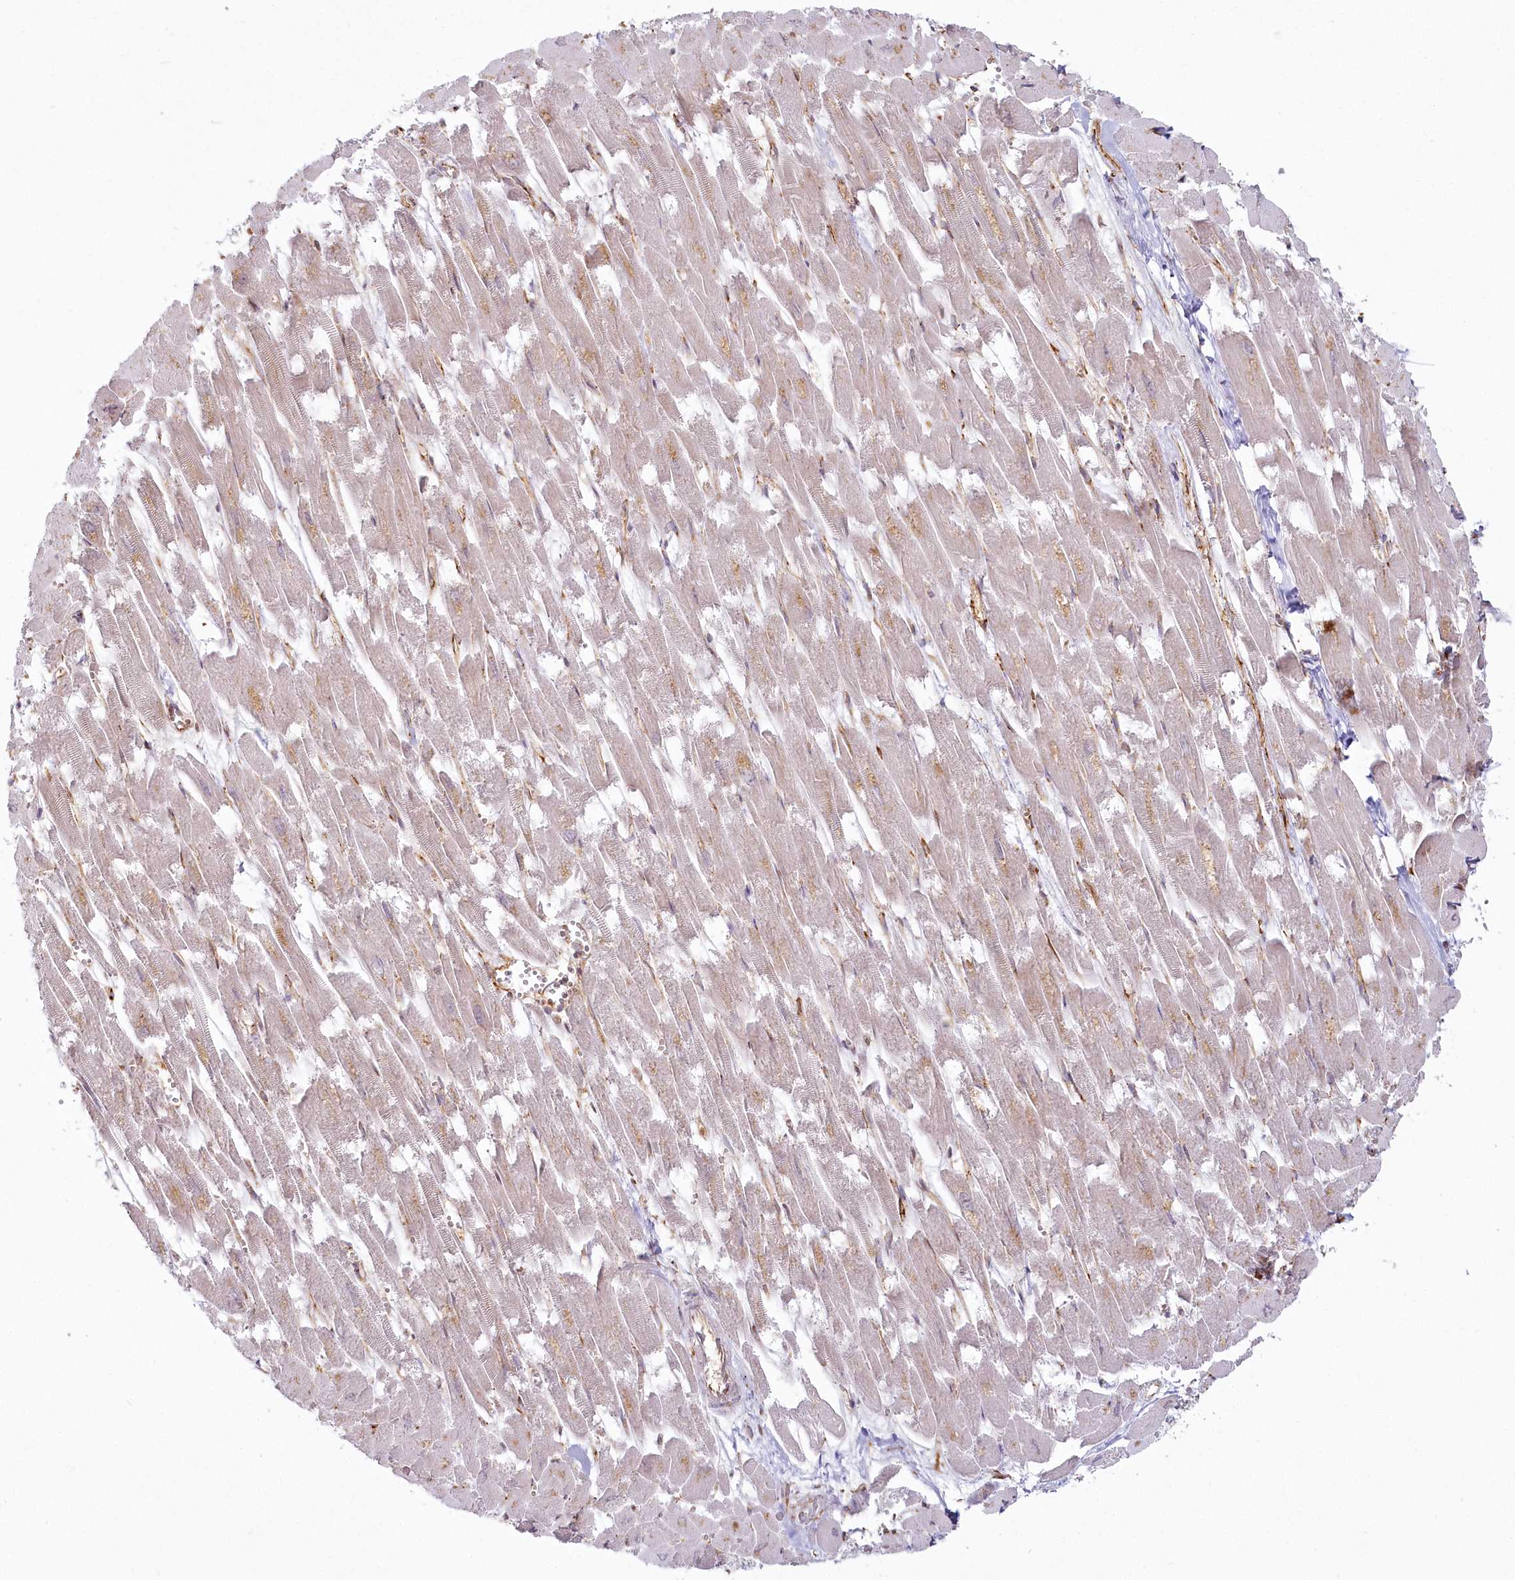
{"staining": {"intensity": "moderate", "quantity": "<25%", "location": "cytoplasmic/membranous"}, "tissue": "heart muscle", "cell_type": "Cardiomyocytes", "image_type": "normal", "snomed": [{"axis": "morphology", "description": "Normal tissue, NOS"}, {"axis": "topography", "description": "Heart"}], "caption": "Cardiomyocytes display moderate cytoplasmic/membranous expression in approximately <25% of cells in unremarkable heart muscle. (brown staining indicates protein expression, while blue staining denotes nuclei).", "gene": "HARS2", "patient": {"sex": "male", "age": 54}}